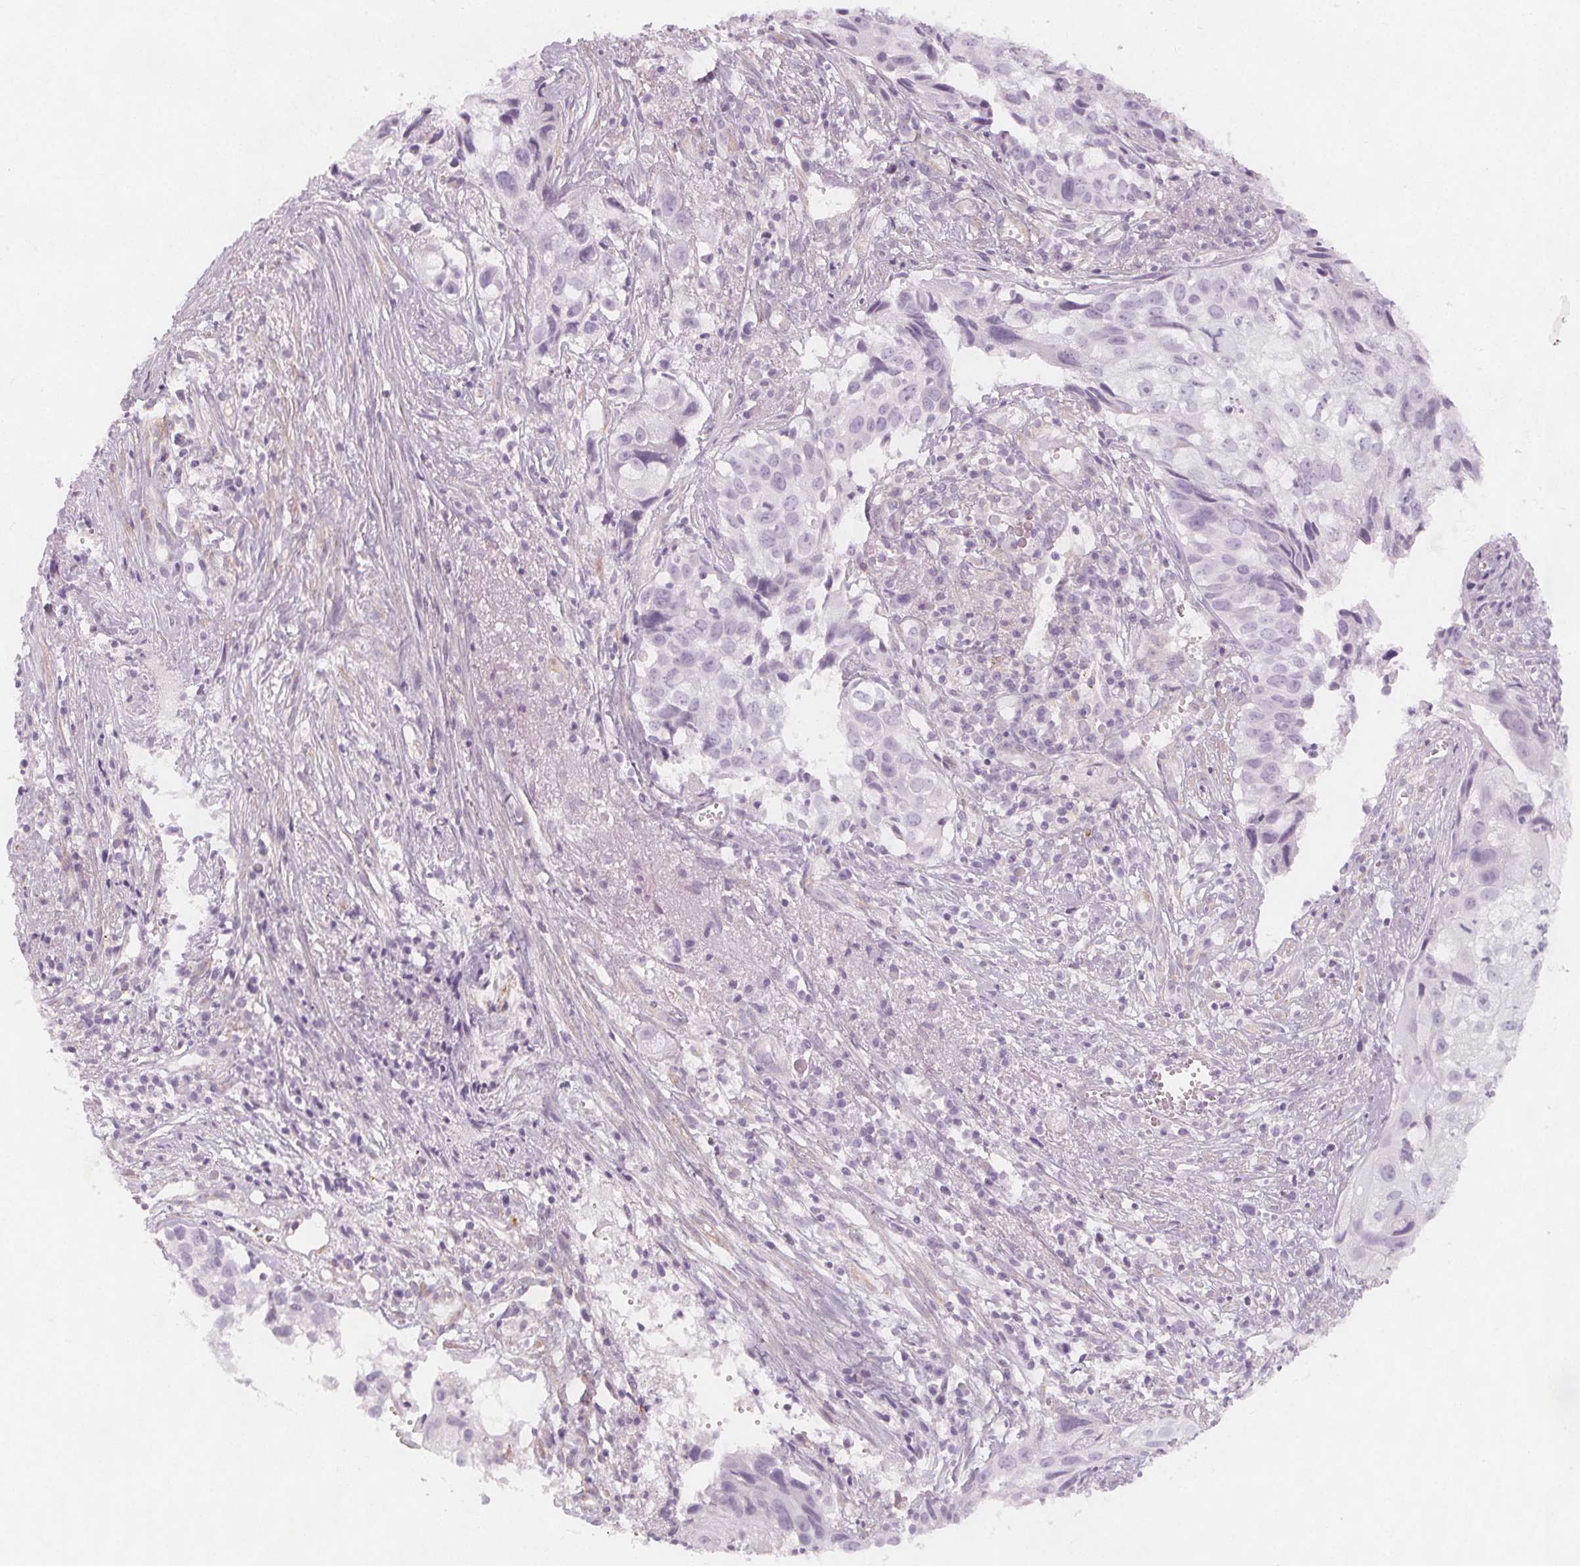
{"staining": {"intensity": "negative", "quantity": "none", "location": "none"}, "tissue": "cervical cancer", "cell_type": "Tumor cells", "image_type": "cancer", "snomed": [{"axis": "morphology", "description": "Squamous cell carcinoma, NOS"}, {"axis": "topography", "description": "Cervix"}], "caption": "High magnification brightfield microscopy of cervical squamous cell carcinoma stained with DAB (3,3'-diaminobenzidine) (brown) and counterstained with hematoxylin (blue): tumor cells show no significant expression. (DAB immunohistochemistry, high magnification).", "gene": "MAP1A", "patient": {"sex": "female", "age": 53}}